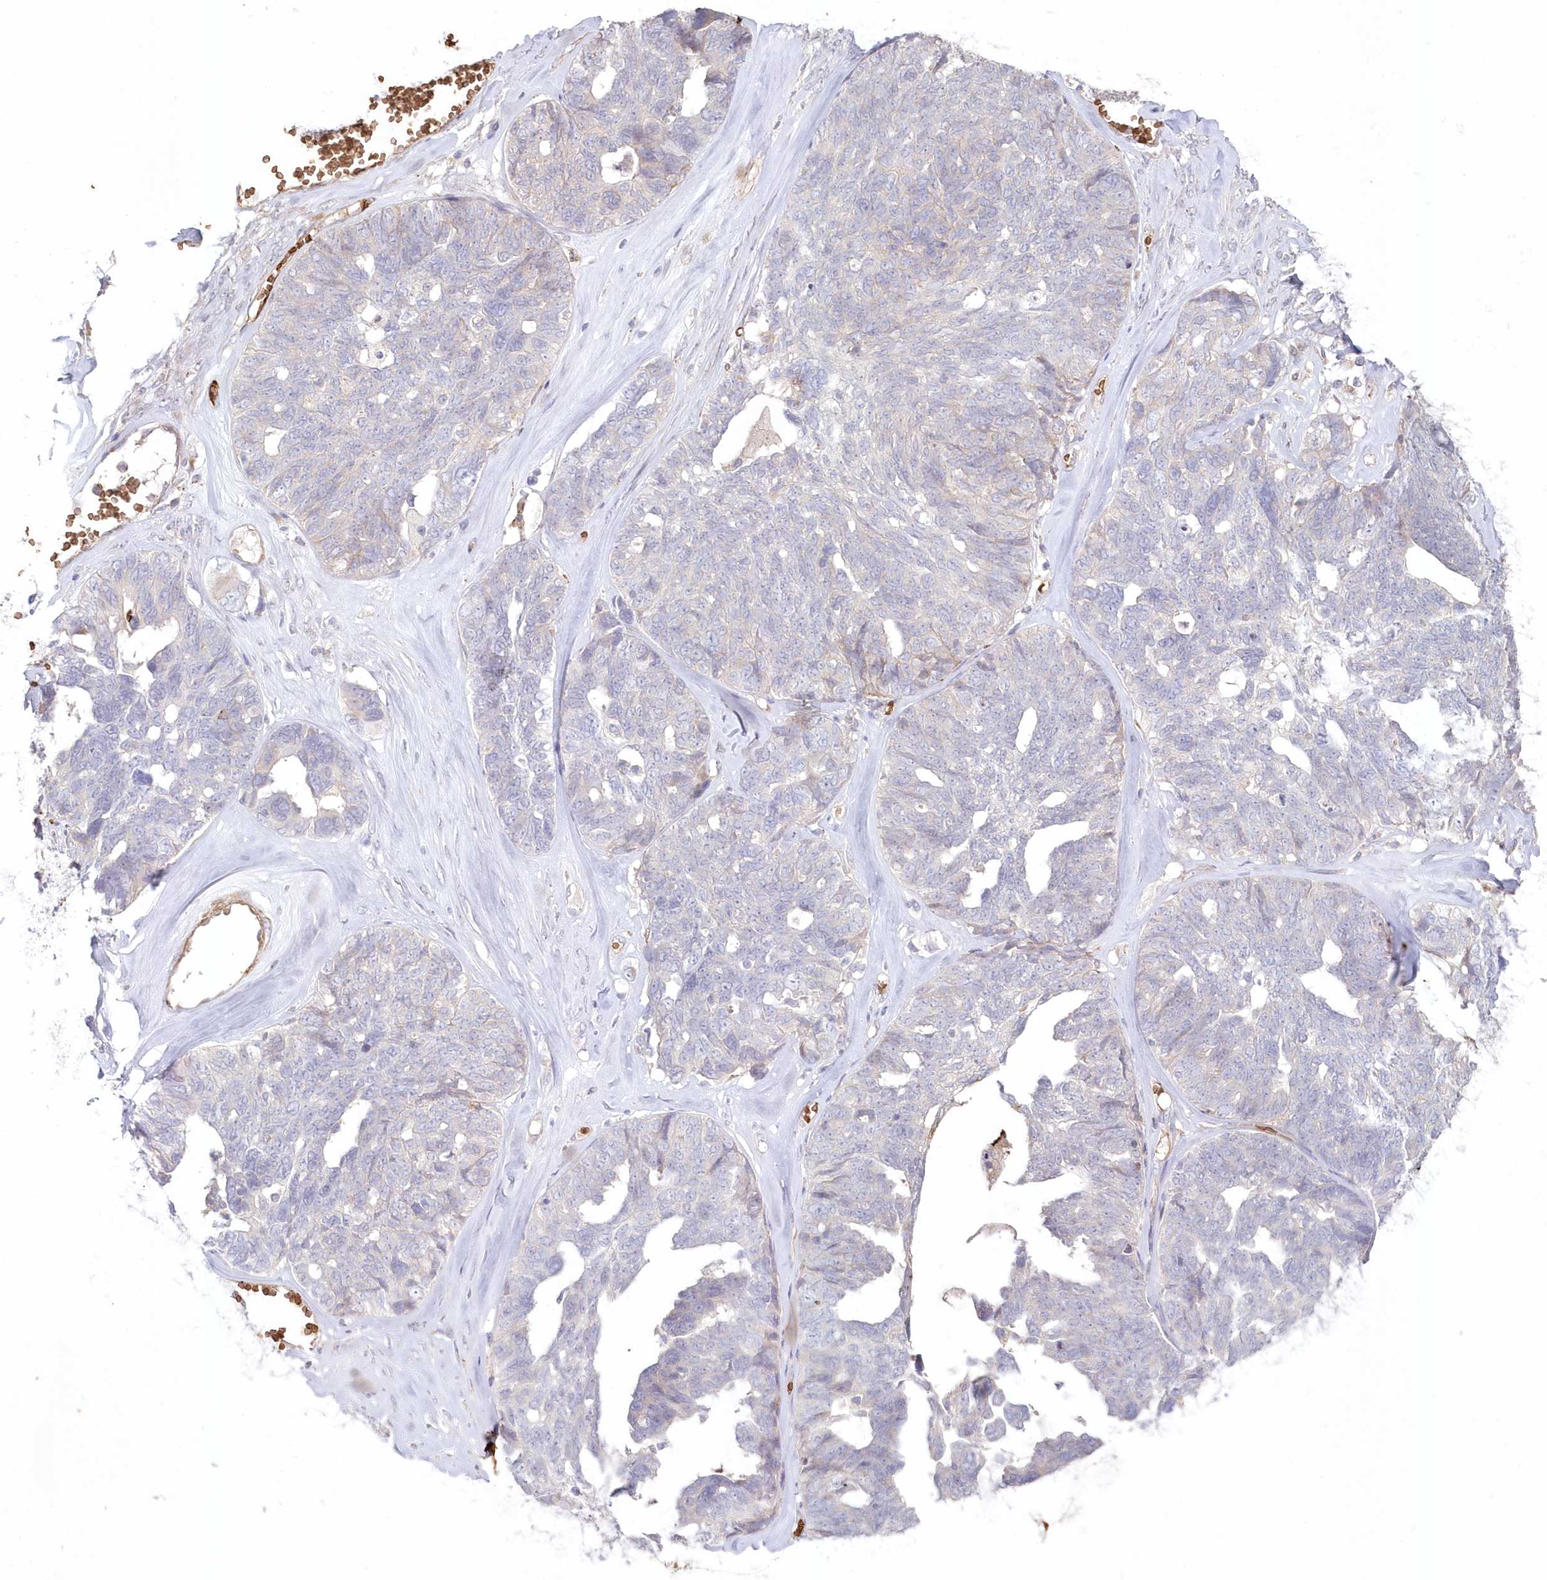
{"staining": {"intensity": "negative", "quantity": "none", "location": "none"}, "tissue": "ovarian cancer", "cell_type": "Tumor cells", "image_type": "cancer", "snomed": [{"axis": "morphology", "description": "Cystadenocarcinoma, serous, NOS"}, {"axis": "topography", "description": "Ovary"}], "caption": "Ovarian serous cystadenocarcinoma stained for a protein using immunohistochemistry shows no expression tumor cells.", "gene": "SERINC1", "patient": {"sex": "female", "age": 79}}